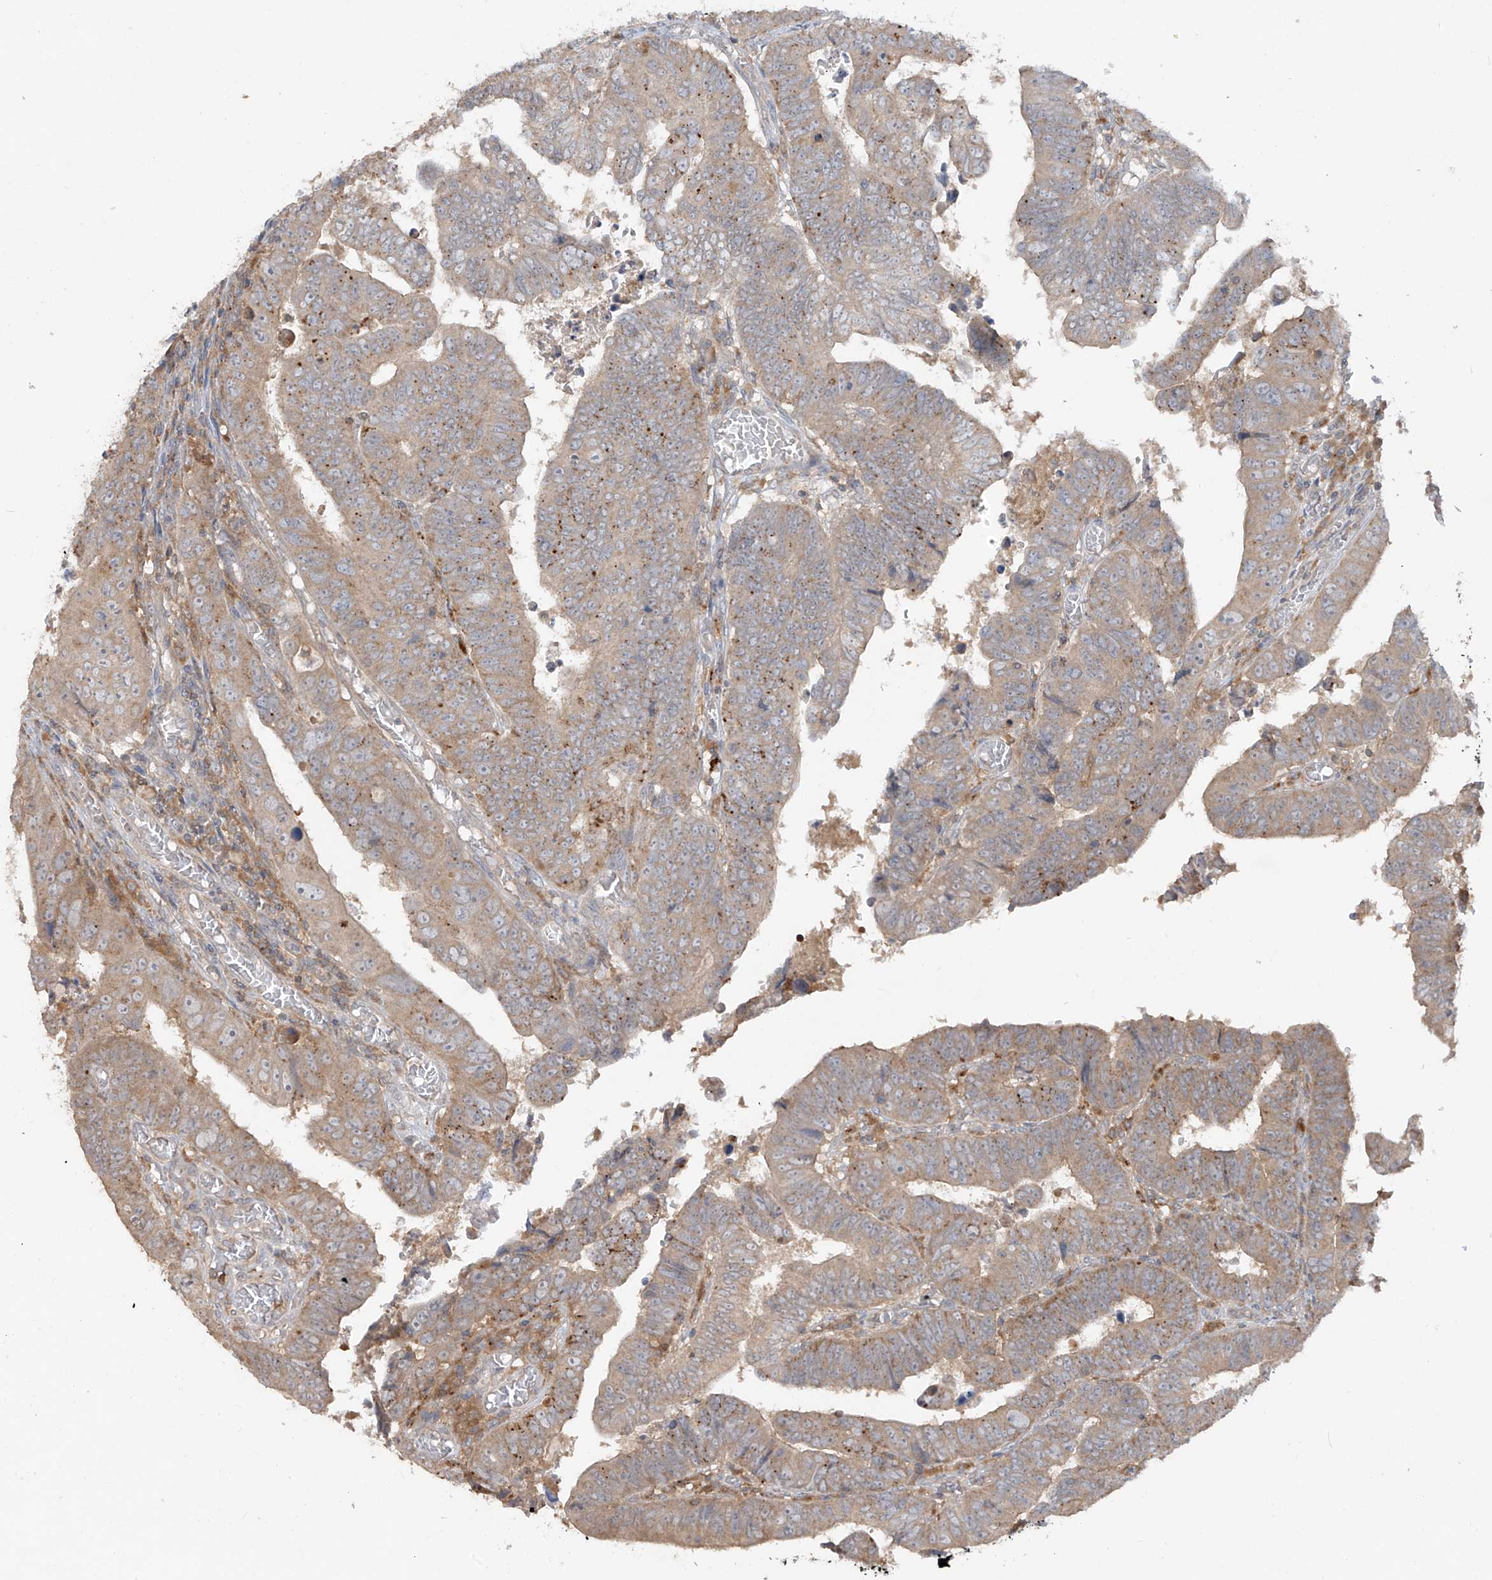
{"staining": {"intensity": "moderate", "quantity": ">75%", "location": "cytoplasmic/membranous"}, "tissue": "colorectal cancer", "cell_type": "Tumor cells", "image_type": "cancer", "snomed": [{"axis": "morphology", "description": "Normal tissue, NOS"}, {"axis": "morphology", "description": "Adenocarcinoma, NOS"}, {"axis": "topography", "description": "Rectum"}], "caption": "IHC image of colorectal cancer (adenocarcinoma) stained for a protein (brown), which exhibits medium levels of moderate cytoplasmic/membranous staining in about >75% of tumor cells.", "gene": "LDAH", "patient": {"sex": "female", "age": 65}}